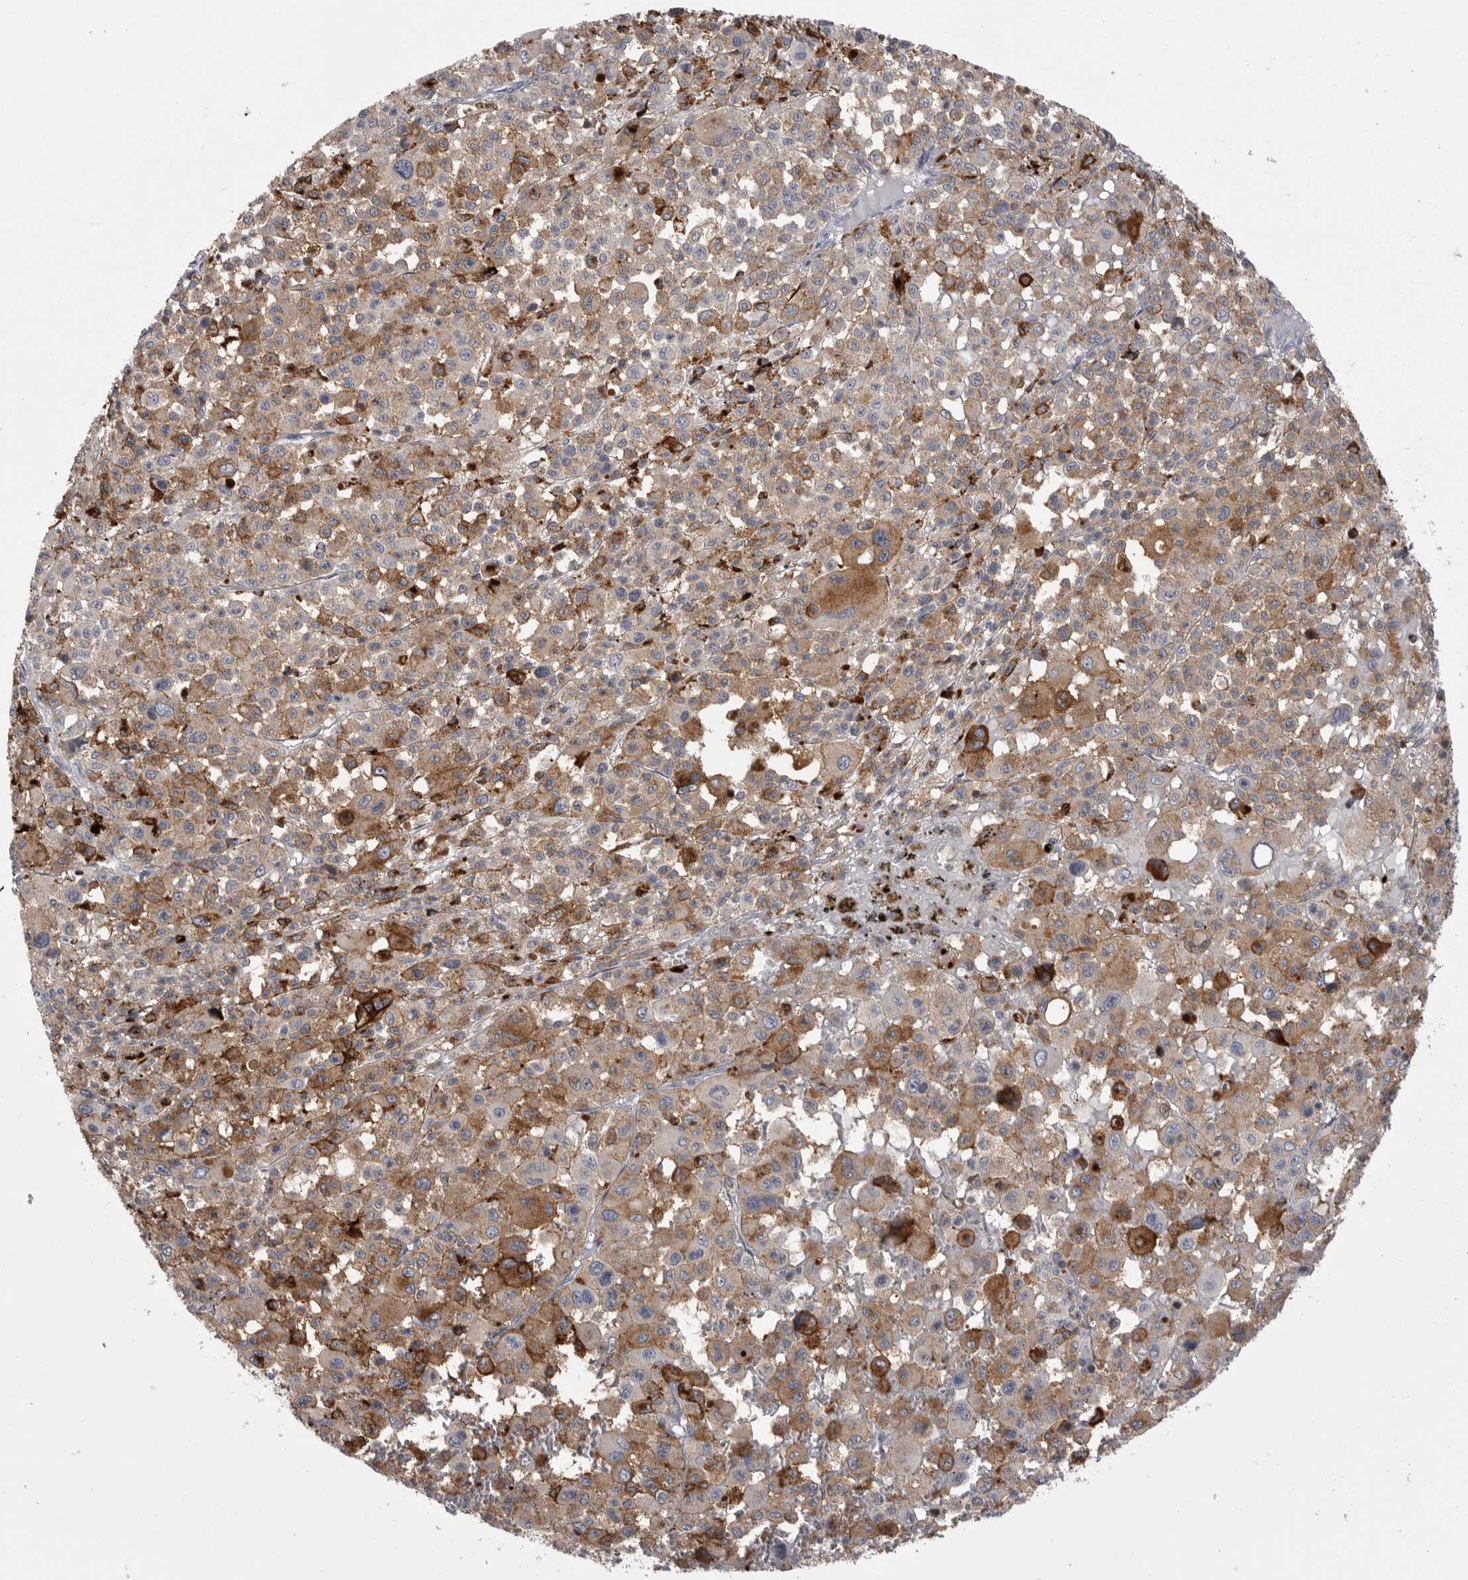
{"staining": {"intensity": "moderate", "quantity": ">75%", "location": "cytoplasmic/membranous"}, "tissue": "melanoma", "cell_type": "Tumor cells", "image_type": "cancer", "snomed": [{"axis": "morphology", "description": "Malignant melanoma, Metastatic site"}, {"axis": "topography", "description": "Skin"}], "caption": "The immunohistochemical stain shows moderate cytoplasmic/membranous positivity in tumor cells of malignant melanoma (metastatic site) tissue. The staining was performed using DAB to visualize the protein expression in brown, while the nuclei were stained in blue with hematoxylin (Magnification: 20x).", "gene": "PSPN", "patient": {"sex": "female", "age": 74}}